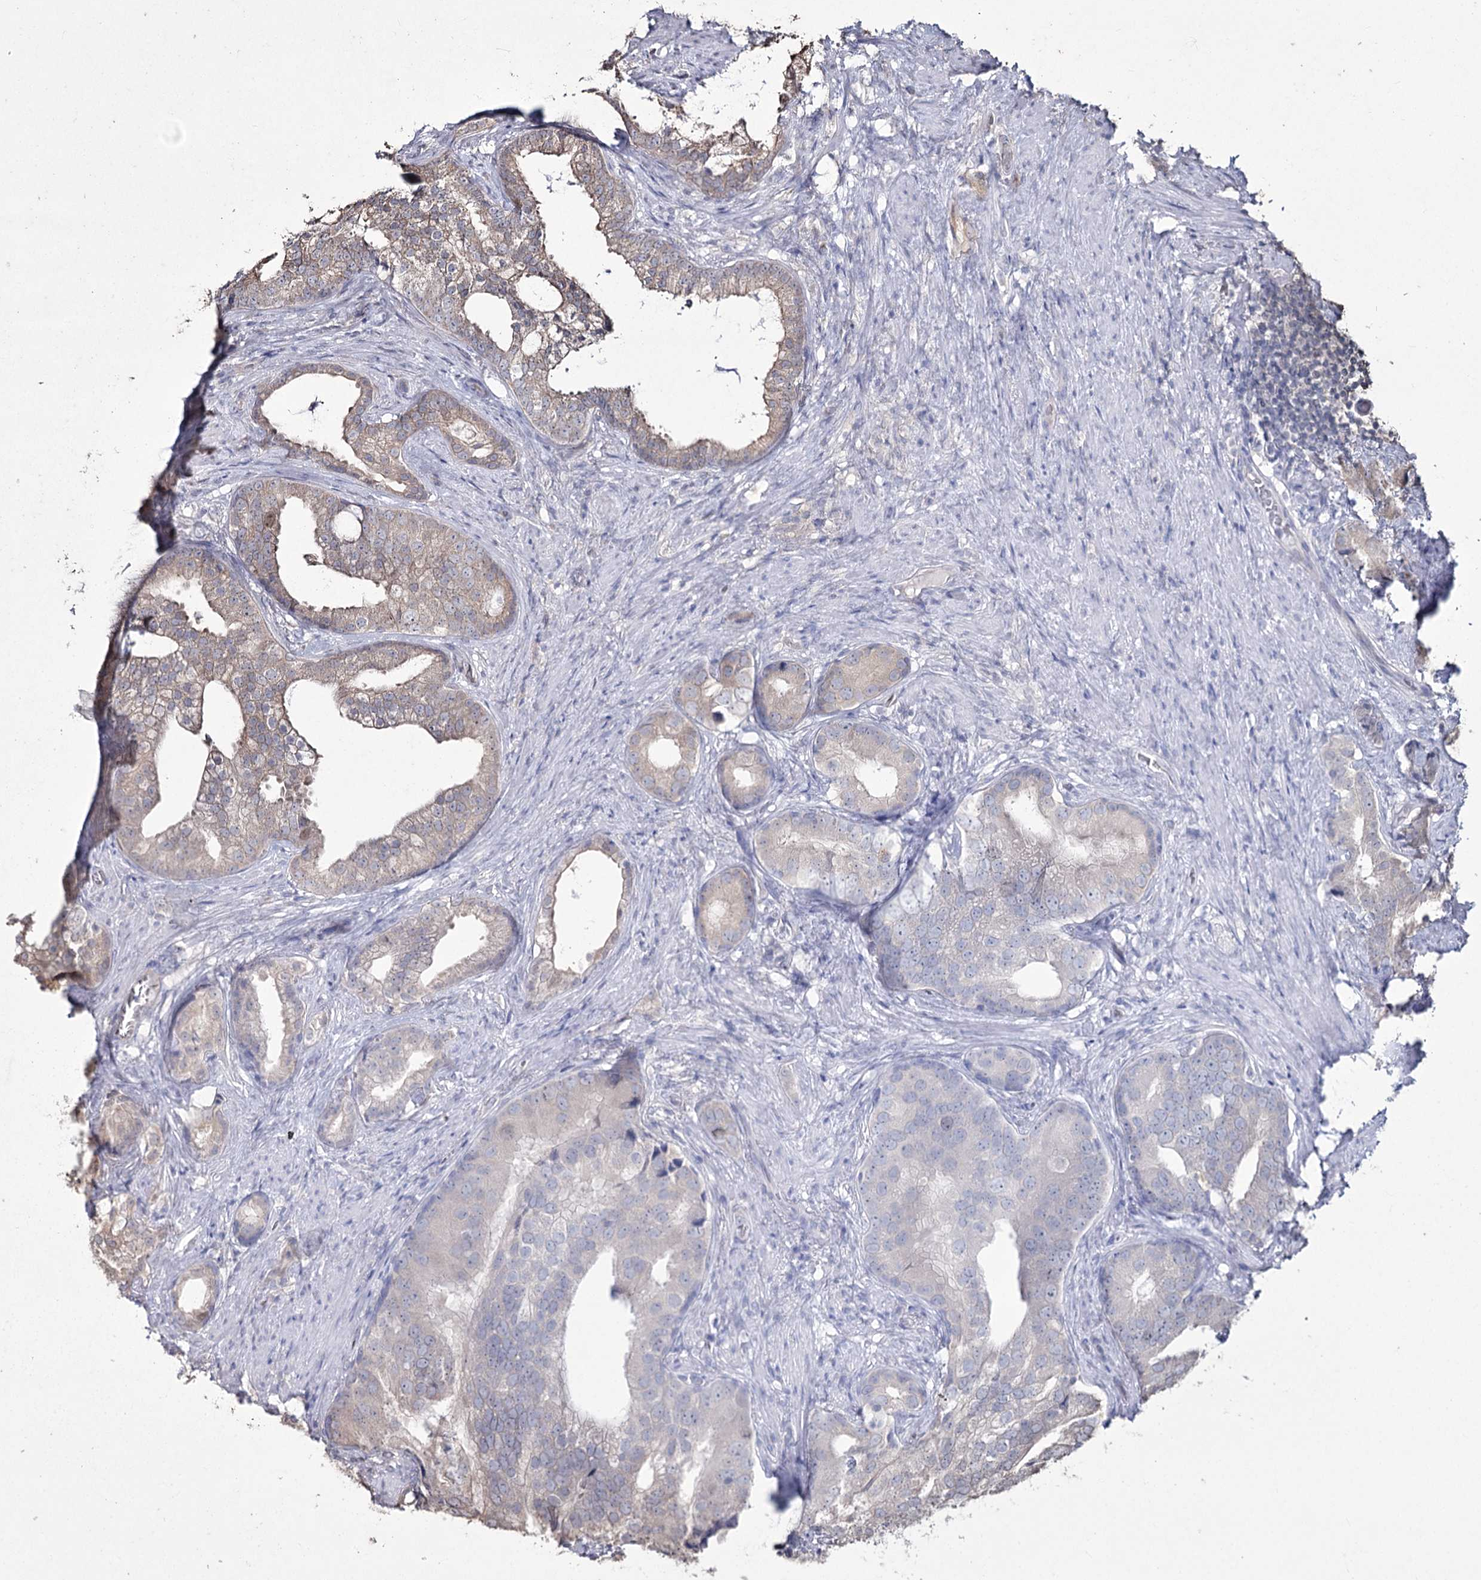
{"staining": {"intensity": "moderate", "quantity": "25%-75%", "location": "cytoplasmic/membranous"}, "tissue": "prostate cancer", "cell_type": "Tumor cells", "image_type": "cancer", "snomed": [{"axis": "morphology", "description": "Adenocarcinoma, Low grade"}, {"axis": "topography", "description": "Prostate"}], "caption": "An image of prostate low-grade adenocarcinoma stained for a protein demonstrates moderate cytoplasmic/membranous brown staining in tumor cells.", "gene": "PRC1", "patient": {"sex": "male", "age": 71}}